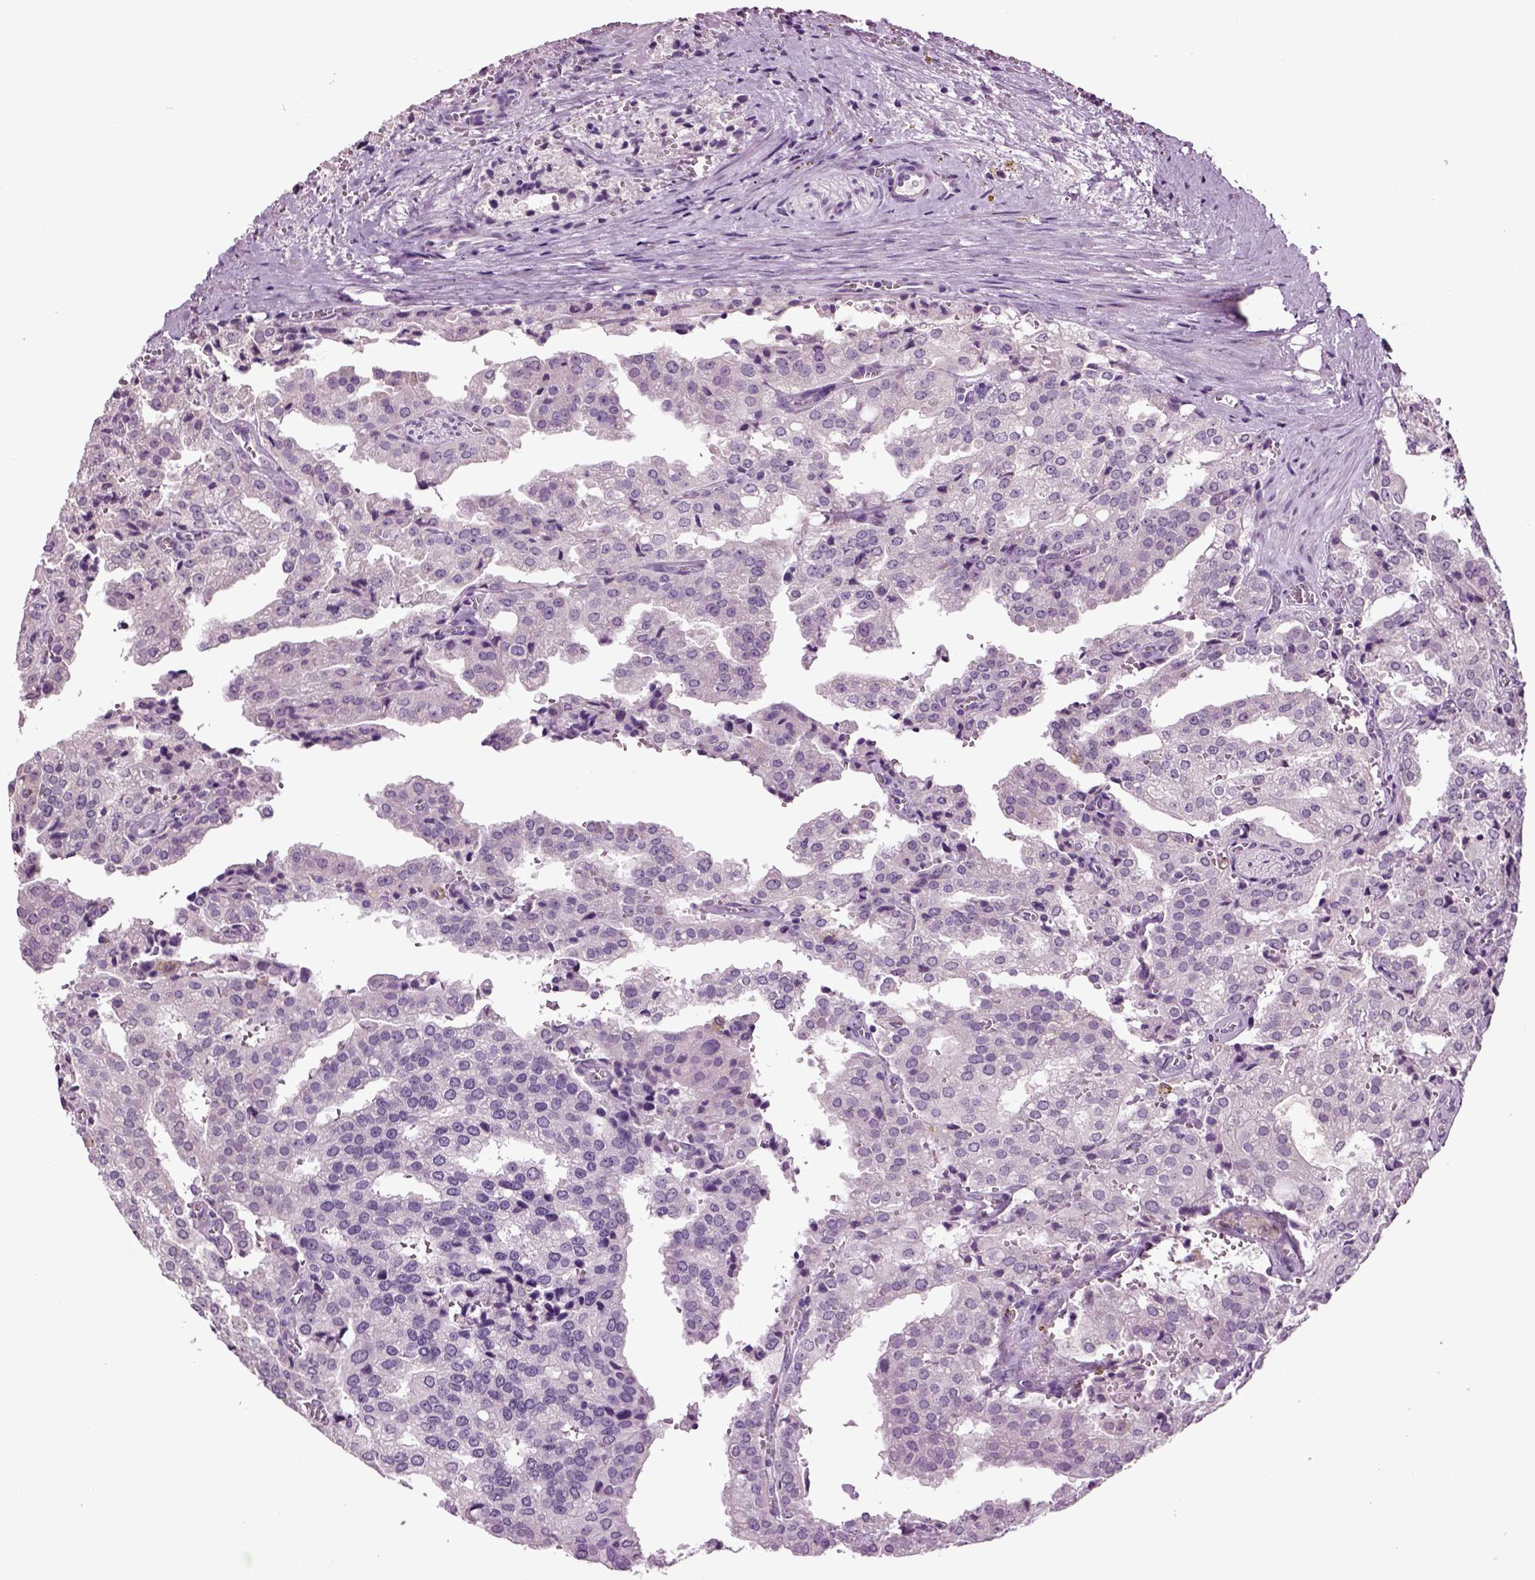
{"staining": {"intensity": "negative", "quantity": "none", "location": "none"}, "tissue": "prostate cancer", "cell_type": "Tumor cells", "image_type": "cancer", "snomed": [{"axis": "morphology", "description": "Adenocarcinoma, High grade"}, {"axis": "topography", "description": "Prostate"}], "caption": "DAB (3,3'-diaminobenzidine) immunohistochemical staining of human adenocarcinoma (high-grade) (prostate) reveals no significant expression in tumor cells.", "gene": "SLC17A6", "patient": {"sex": "male", "age": 68}}